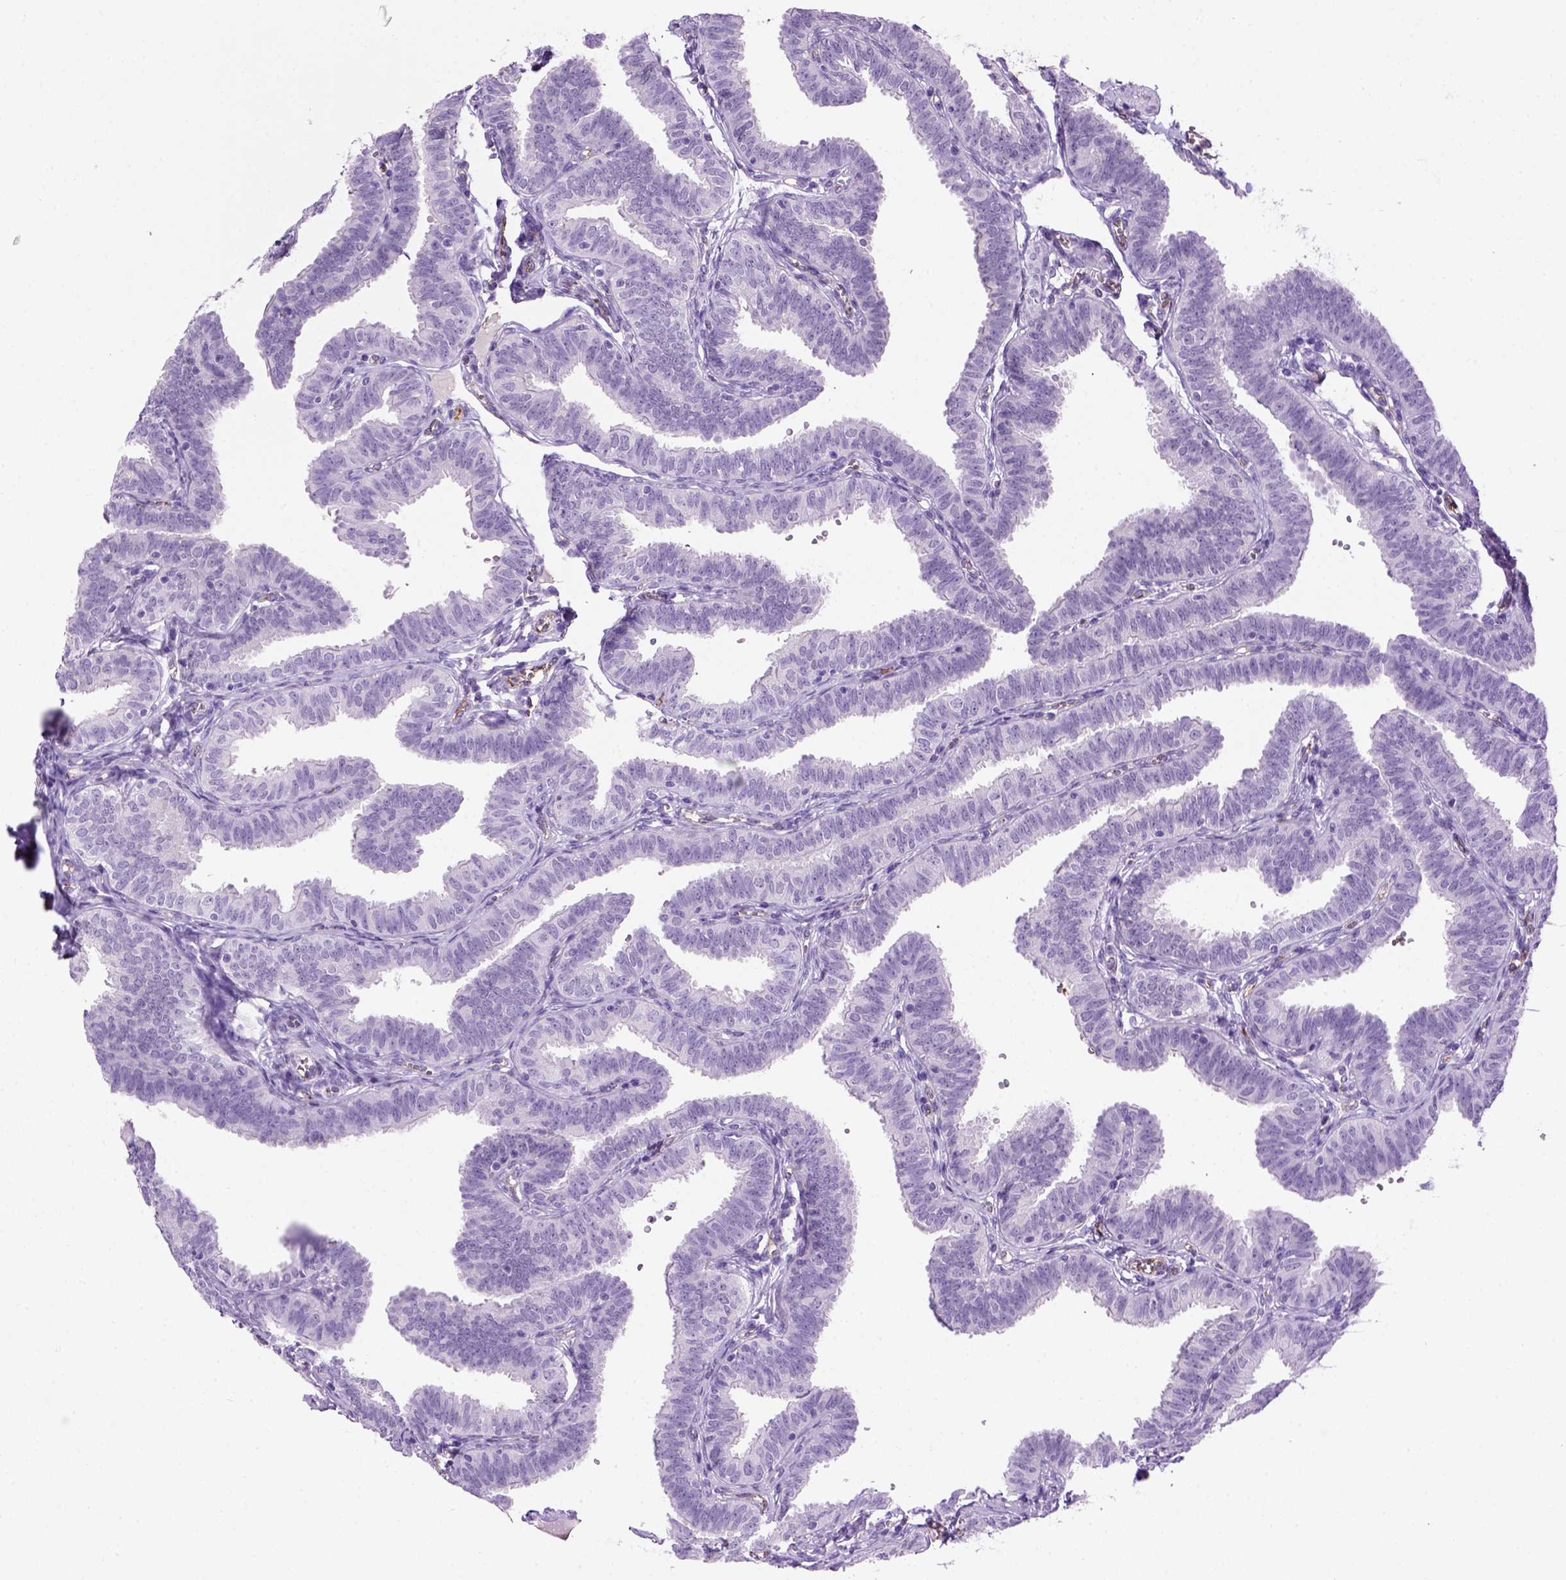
{"staining": {"intensity": "negative", "quantity": "none", "location": "none"}, "tissue": "fallopian tube", "cell_type": "Glandular cells", "image_type": "normal", "snomed": [{"axis": "morphology", "description": "Normal tissue, NOS"}, {"axis": "topography", "description": "Fallopian tube"}], "caption": "Immunohistochemical staining of normal fallopian tube shows no significant positivity in glandular cells. The staining was performed using DAB to visualize the protein expression in brown, while the nuclei were stained in blue with hematoxylin (Magnification: 20x).", "gene": "VWF", "patient": {"sex": "female", "age": 25}}